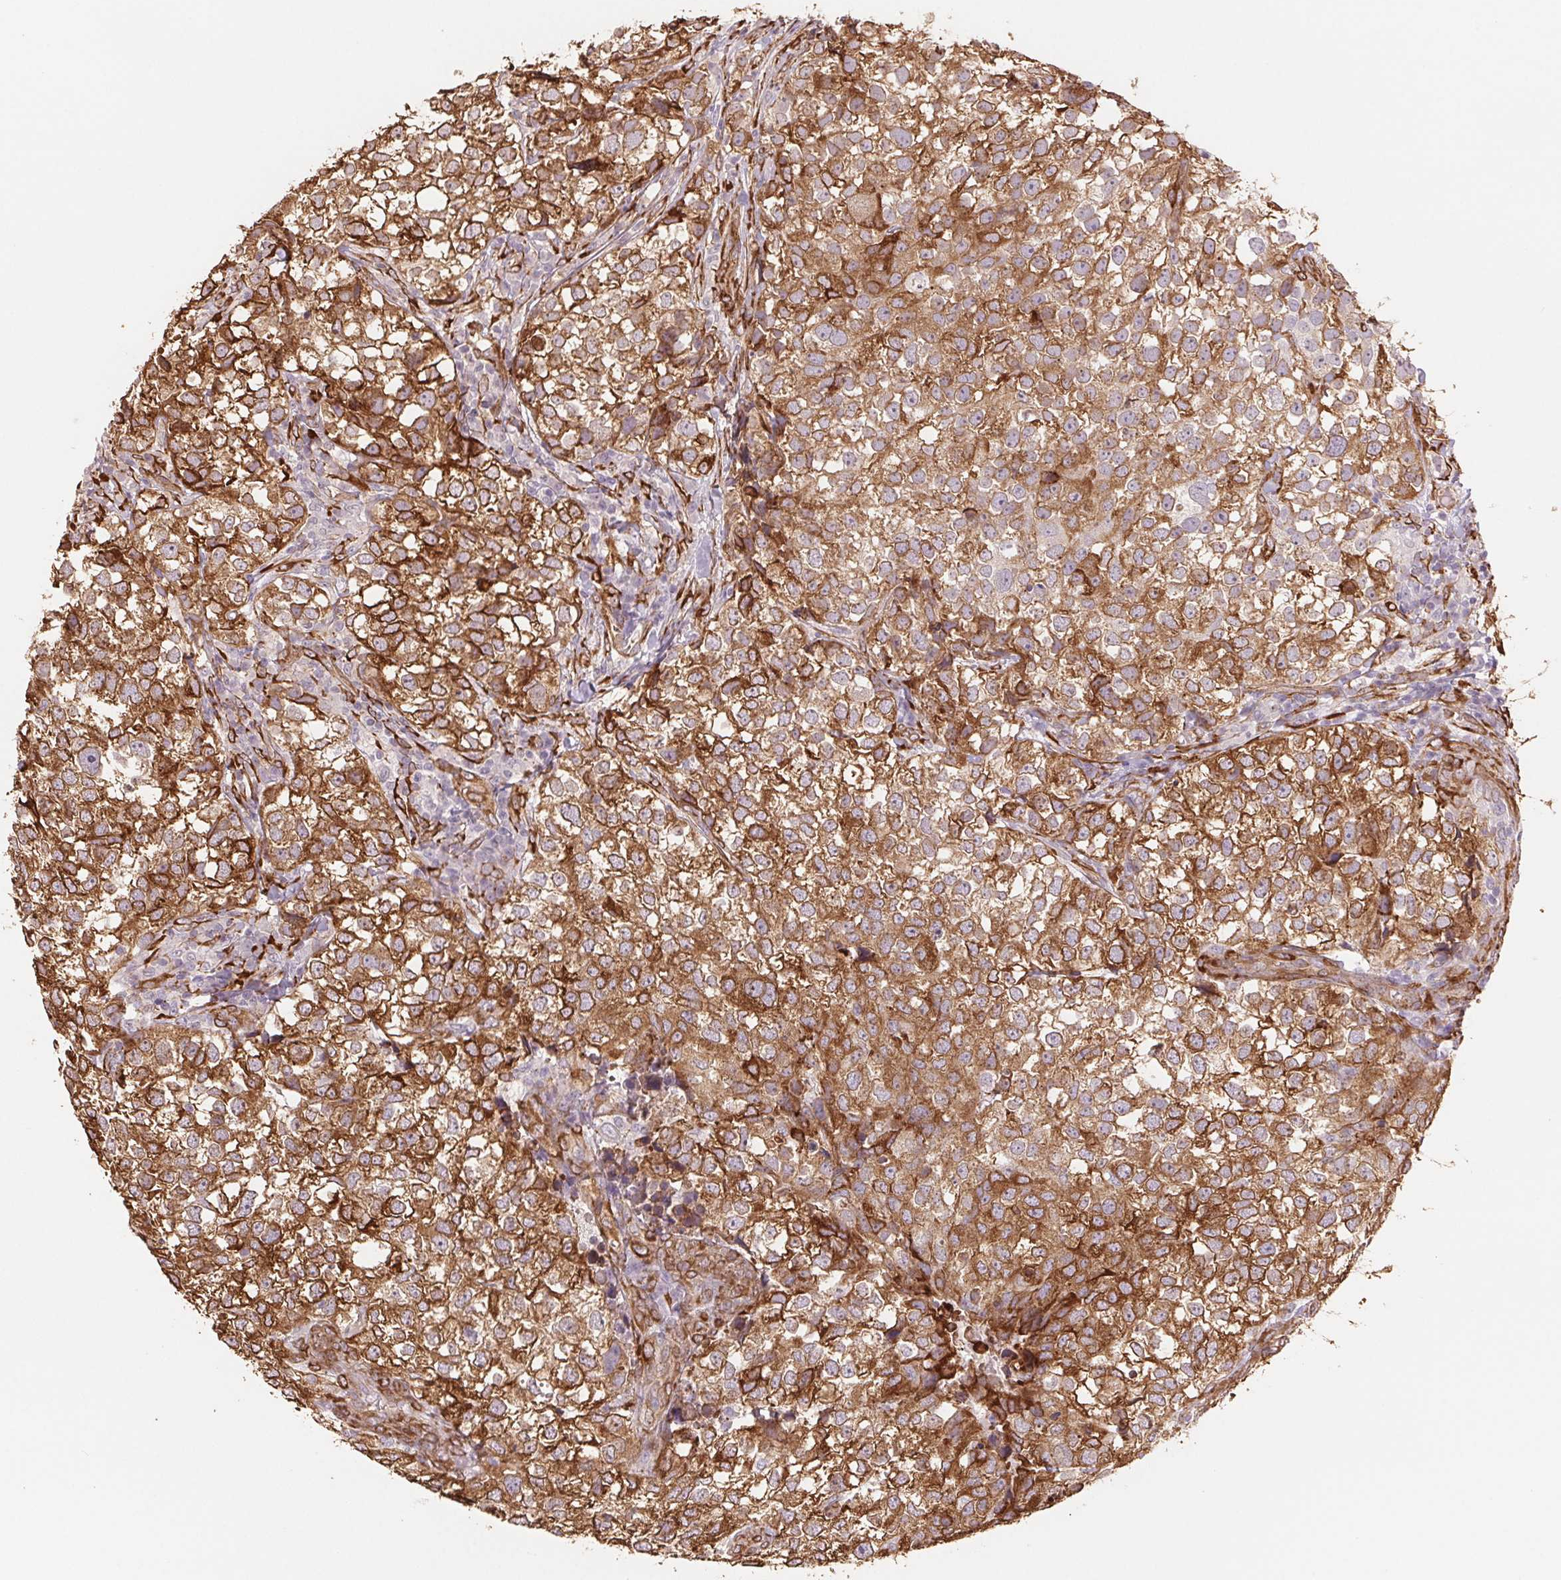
{"staining": {"intensity": "moderate", "quantity": ">75%", "location": "cytoplasmic/membranous"}, "tissue": "breast cancer", "cell_type": "Tumor cells", "image_type": "cancer", "snomed": [{"axis": "morphology", "description": "Duct carcinoma"}, {"axis": "topography", "description": "Breast"}], "caption": "Protein staining reveals moderate cytoplasmic/membranous expression in about >75% of tumor cells in breast invasive ductal carcinoma. (brown staining indicates protein expression, while blue staining denotes nuclei).", "gene": "FKBP10", "patient": {"sex": "female", "age": 30}}